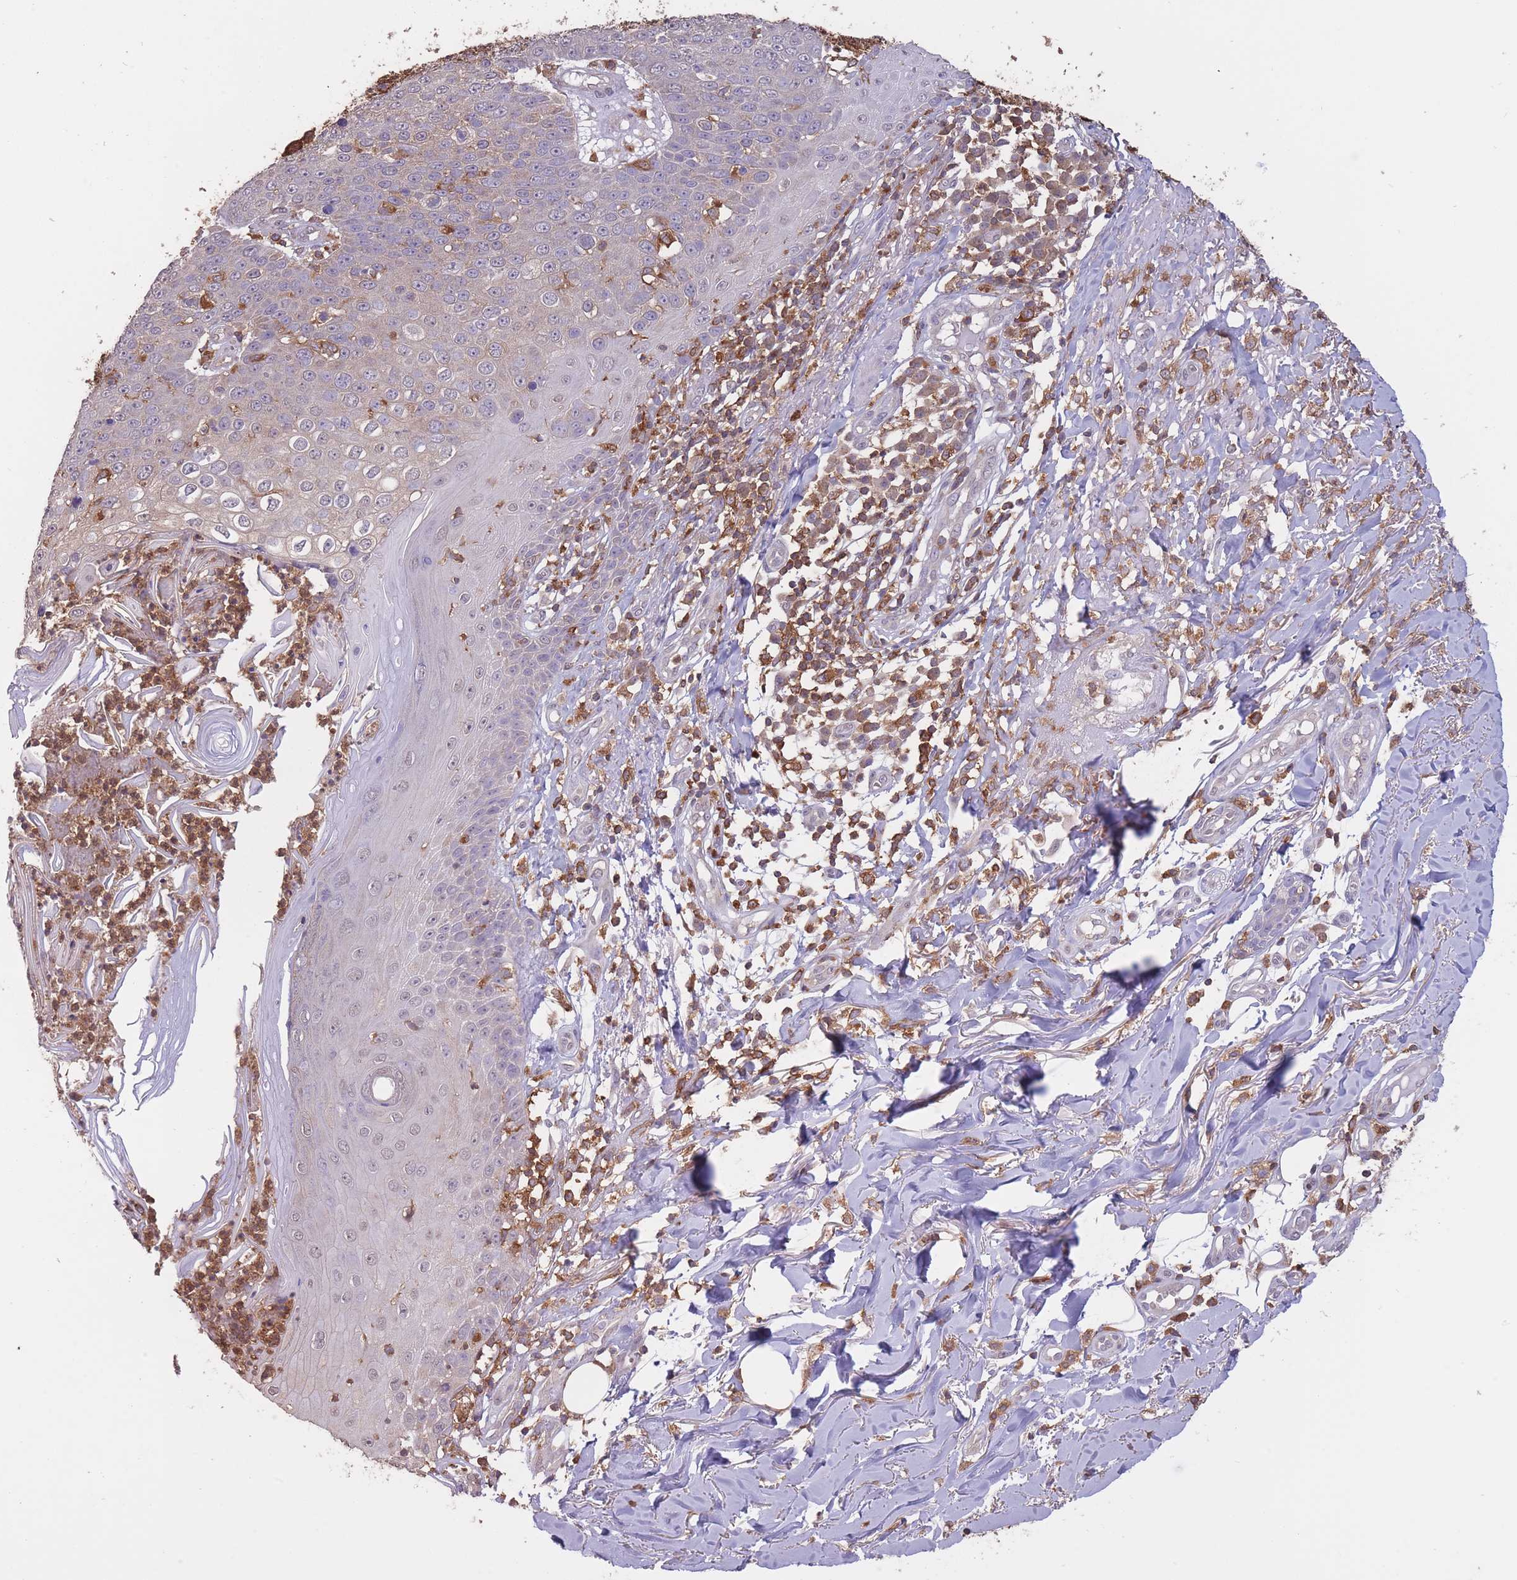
{"staining": {"intensity": "negative", "quantity": "none", "location": "none"}, "tissue": "skin cancer", "cell_type": "Tumor cells", "image_type": "cancer", "snomed": [{"axis": "morphology", "description": "Squamous cell carcinoma, NOS"}, {"axis": "topography", "description": "Skin"}], "caption": "A photomicrograph of human skin squamous cell carcinoma is negative for staining in tumor cells. (Brightfield microscopy of DAB IHC at high magnification).", "gene": "GMIP", "patient": {"sex": "male", "age": 71}}